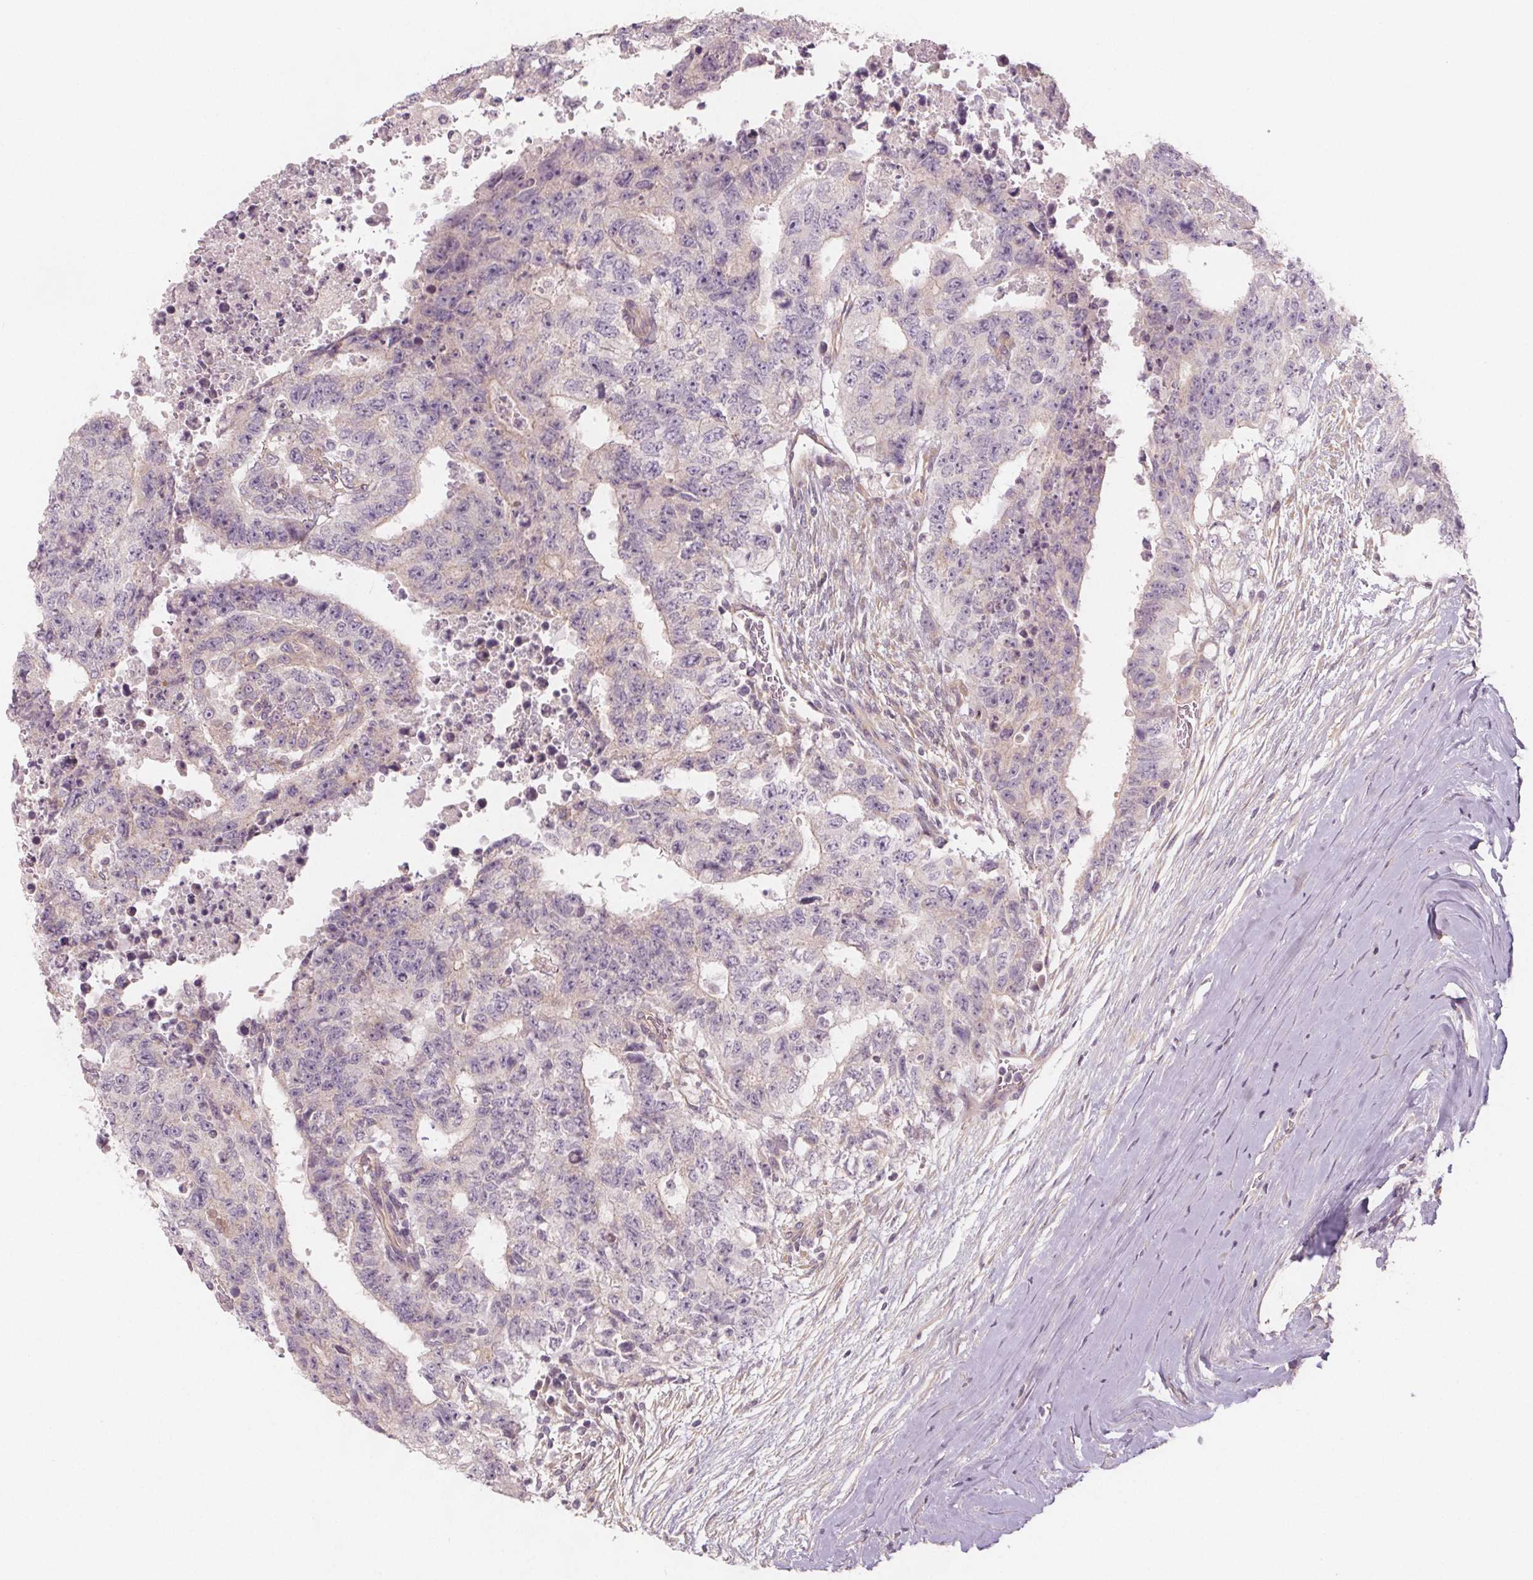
{"staining": {"intensity": "negative", "quantity": "none", "location": "none"}, "tissue": "testis cancer", "cell_type": "Tumor cells", "image_type": "cancer", "snomed": [{"axis": "morphology", "description": "Carcinoma, Embryonal, NOS"}, {"axis": "topography", "description": "Testis"}], "caption": "DAB immunohistochemical staining of embryonal carcinoma (testis) demonstrates no significant staining in tumor cells.", "gene": "VNN1", "patient": {"sex": "male", "age": 24}}